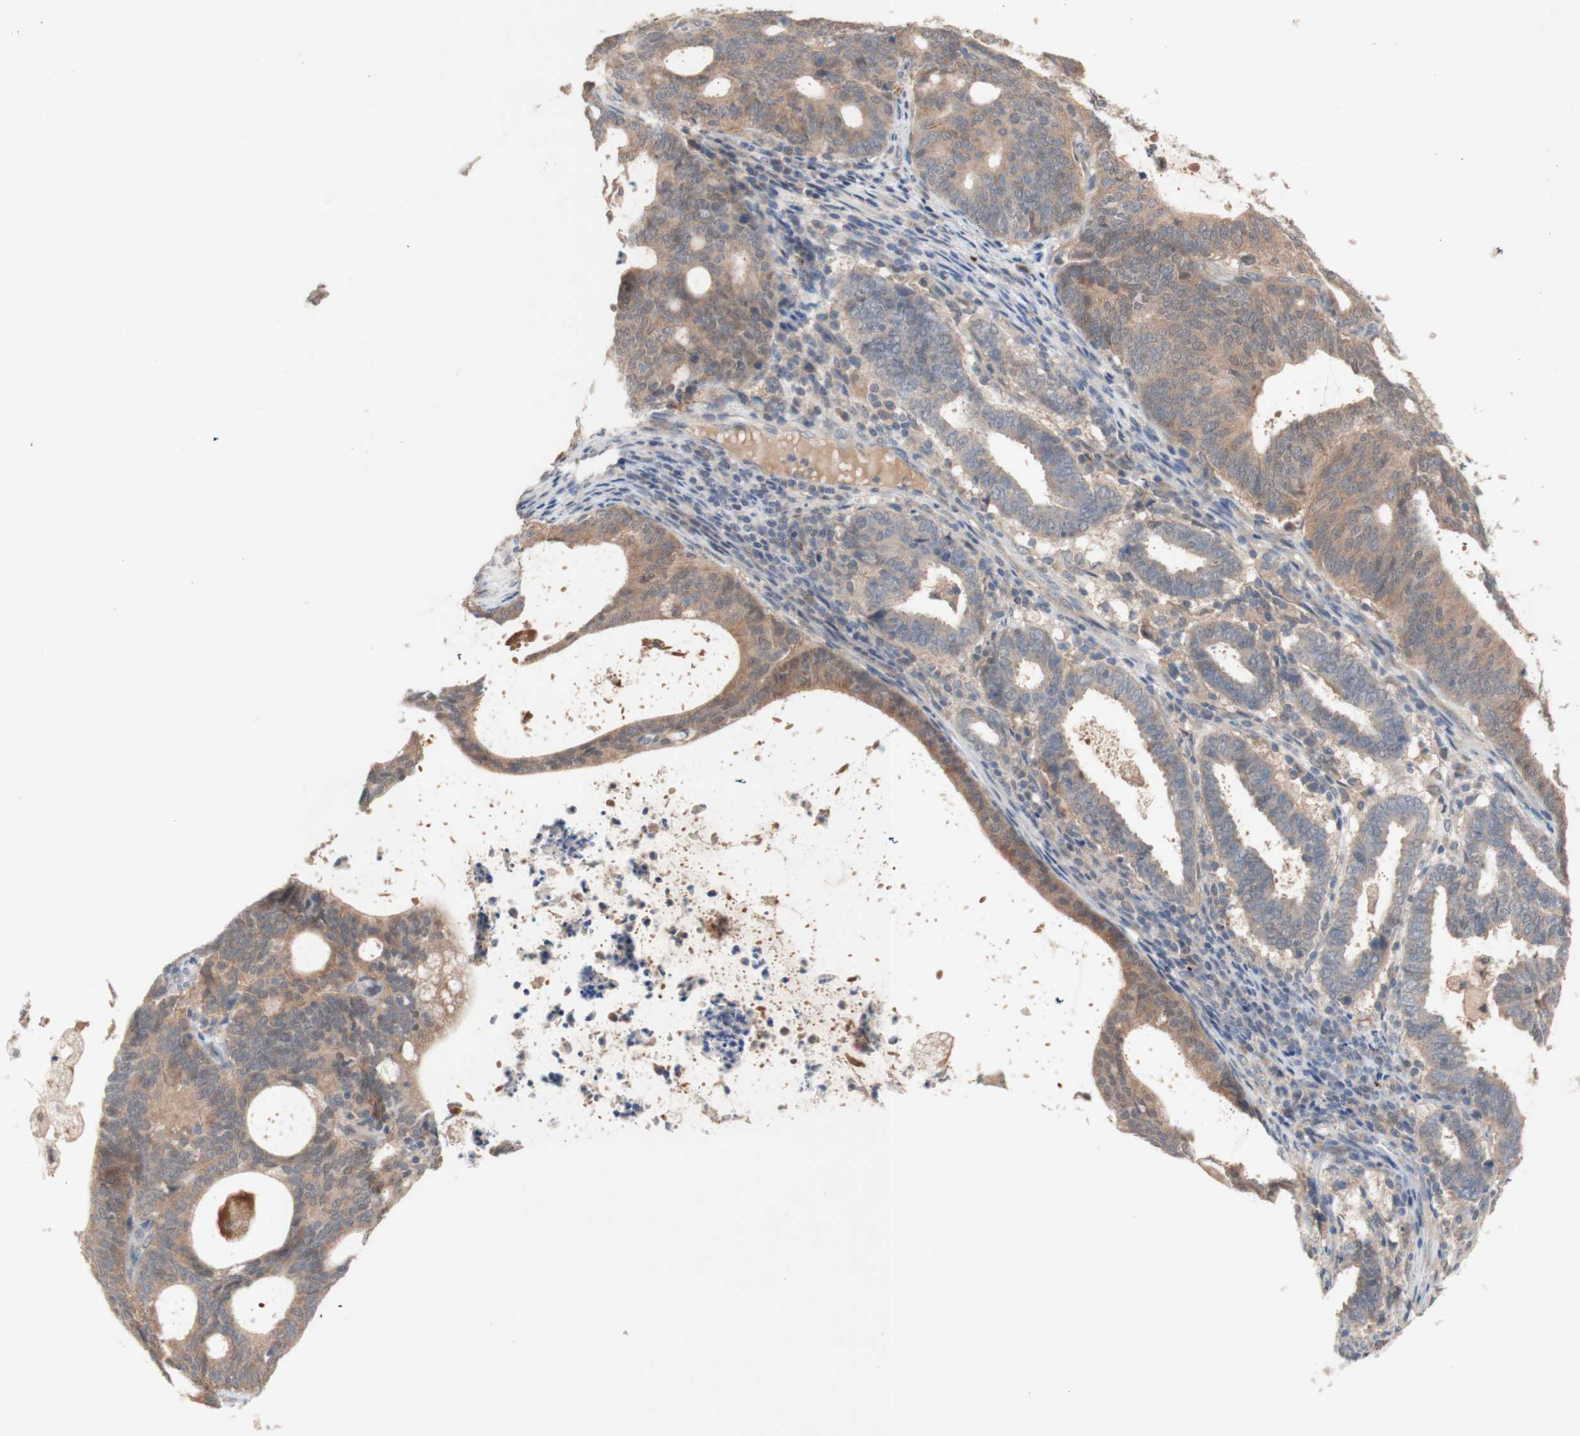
{"staining": {"intensity": "moderate", "quantity": ">75%", "location": "cytoplasmic/membranous"}, "tissue": "endometrial cancer", "cell_type": "Tumor cells", "image_type": "cancer", "snomed": [{"axis": "morphology", "description": "Adenocarcinoma, NOS"}, {"axis": "topography", "description": "Uterus"}], "caption": "The micrograph reveals a brown stain indicating the presence of a protein in the cytoplasmic/membranous of tumor cells in endometrial adenocarcinoma. The protein of interest is shown in brown color, while the nuclei are stained blue.", "gene": "PEX2", "patient": {"sex": "female", "age": 83}}